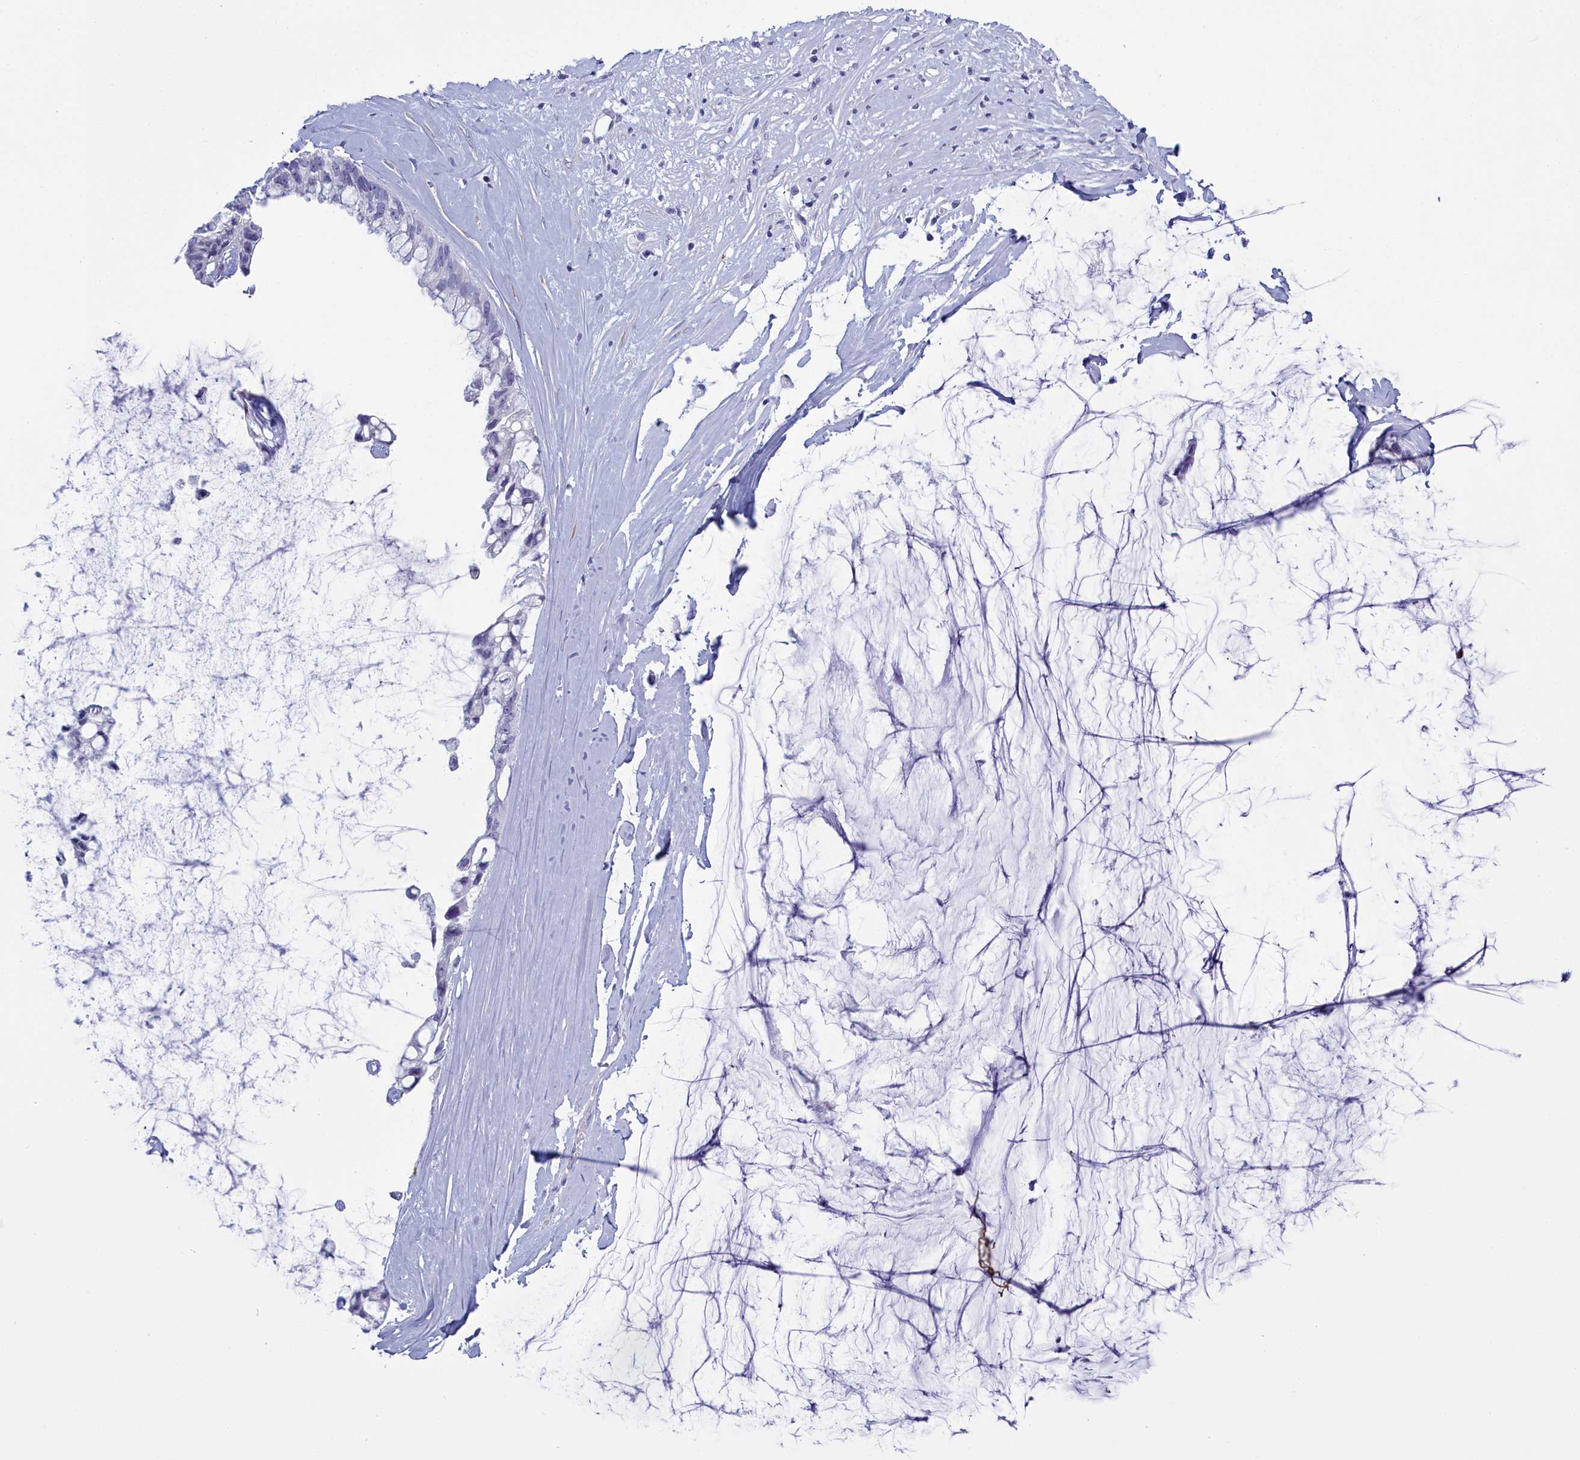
{"staining": {"intensity": "negative", "quantity": "none", "location": "none"}, "tissue": "ovarian cancer", "cell_type": "Tumor cells", "image_type": "cancer", "snomed": [{"axis": "morphology", "description": "Cystadenocarcinoma, mucinous, NOS"}, {"axis": "topography", "description": "Ovary"}], "caption": "Ovarian cancer was stained to show a protein in brown. There is no significant staining in tumor cells.", "gene": "MAP6", "patient": {"sex": "female", "age": 39}}